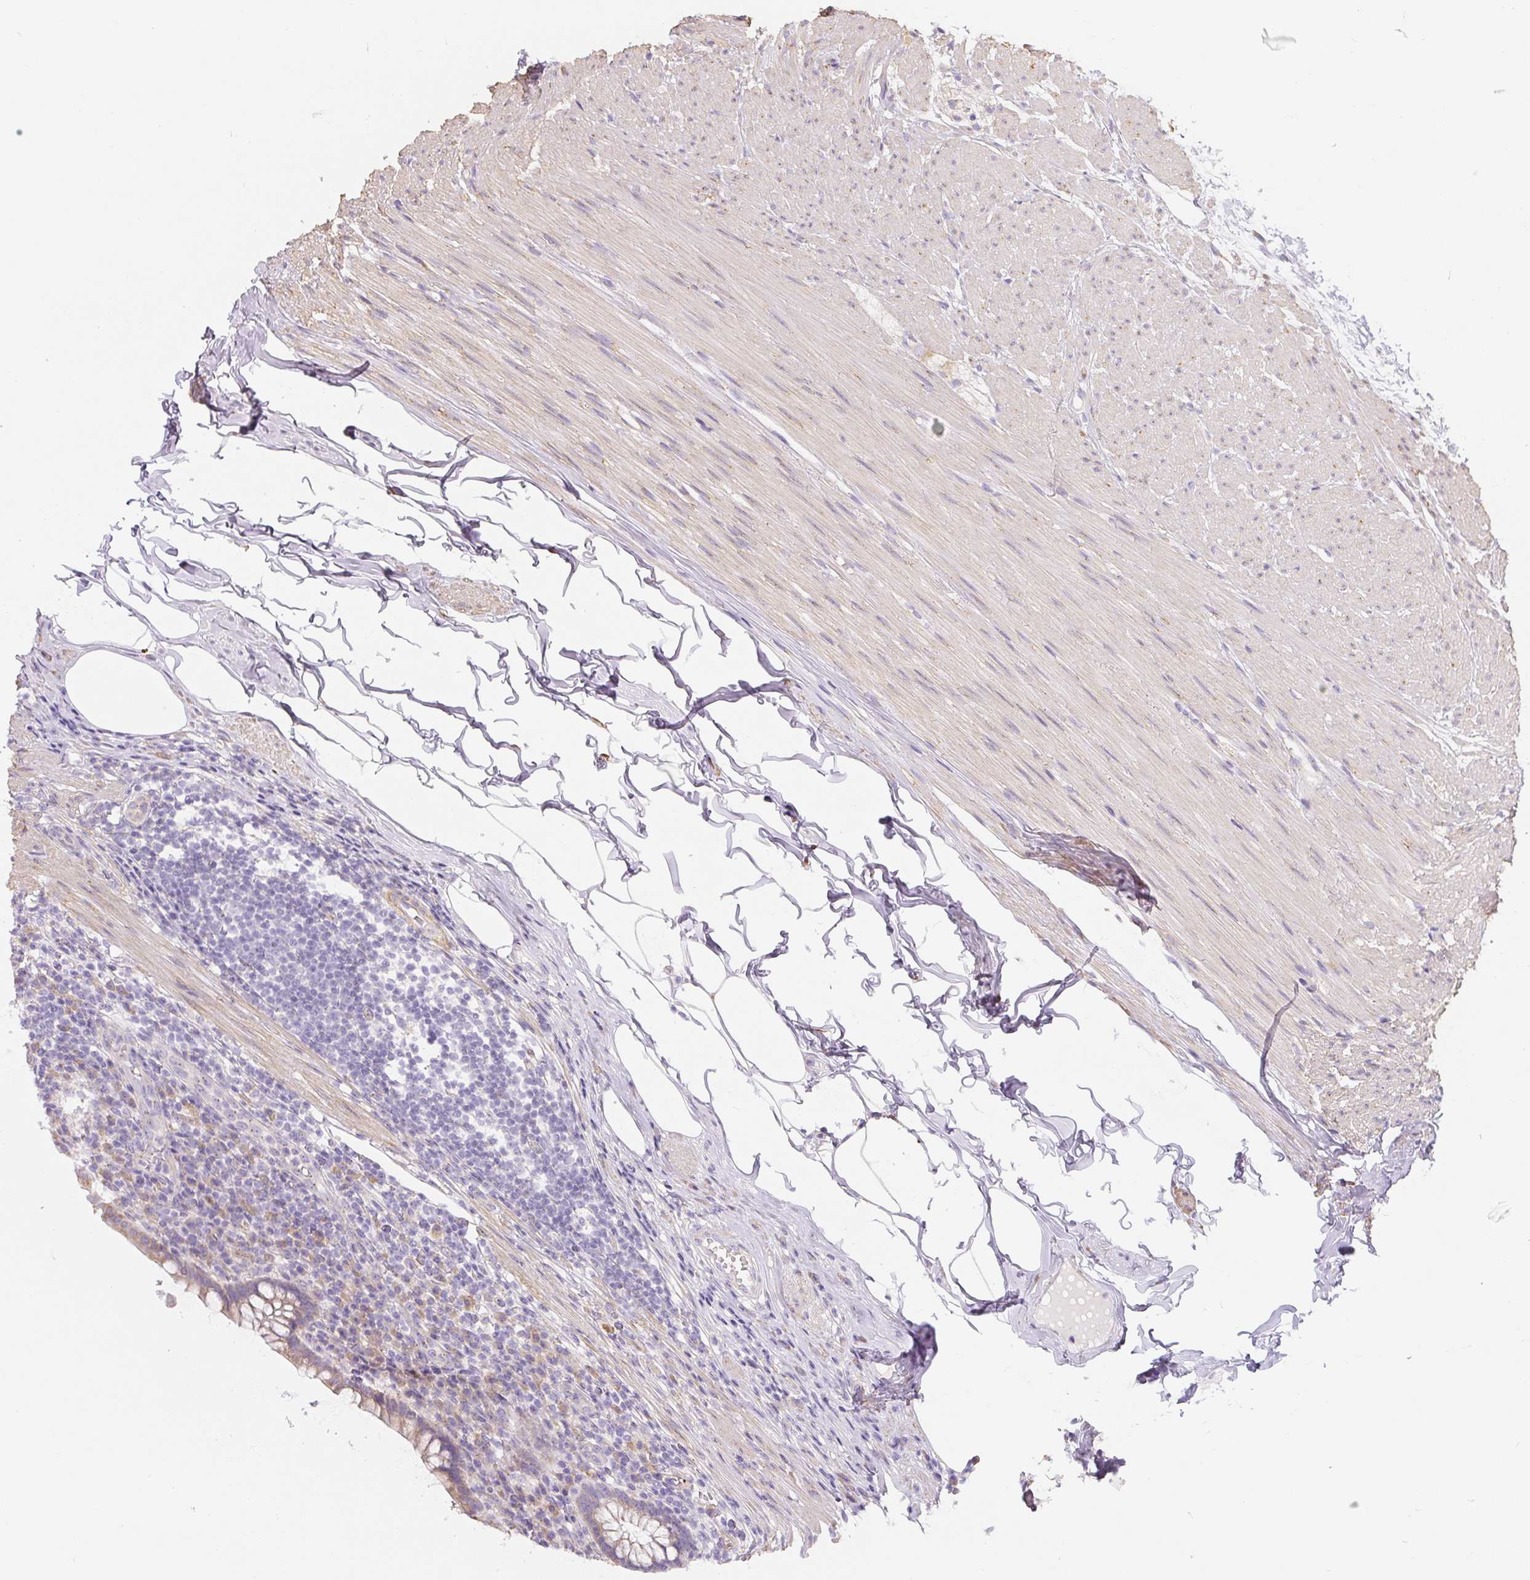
{"staining": {"intensity": "weak", "quantity": "<25%", "location": "cytoplasmic/membranous"}, "tissue": "appendix", "cell_type": "Glandular cells", "image_type": "normal", "snomed": [{"axis": "morphology", "description": "Normal tissue, NOS"}, {"axis": "topography", "description": "Appendix"}], "caption": "IHC of unremarkable human appendix shows no staining in glandular cells.", "gene": "PWWP3B", "patient": {"sex": "female", "age": 56}}